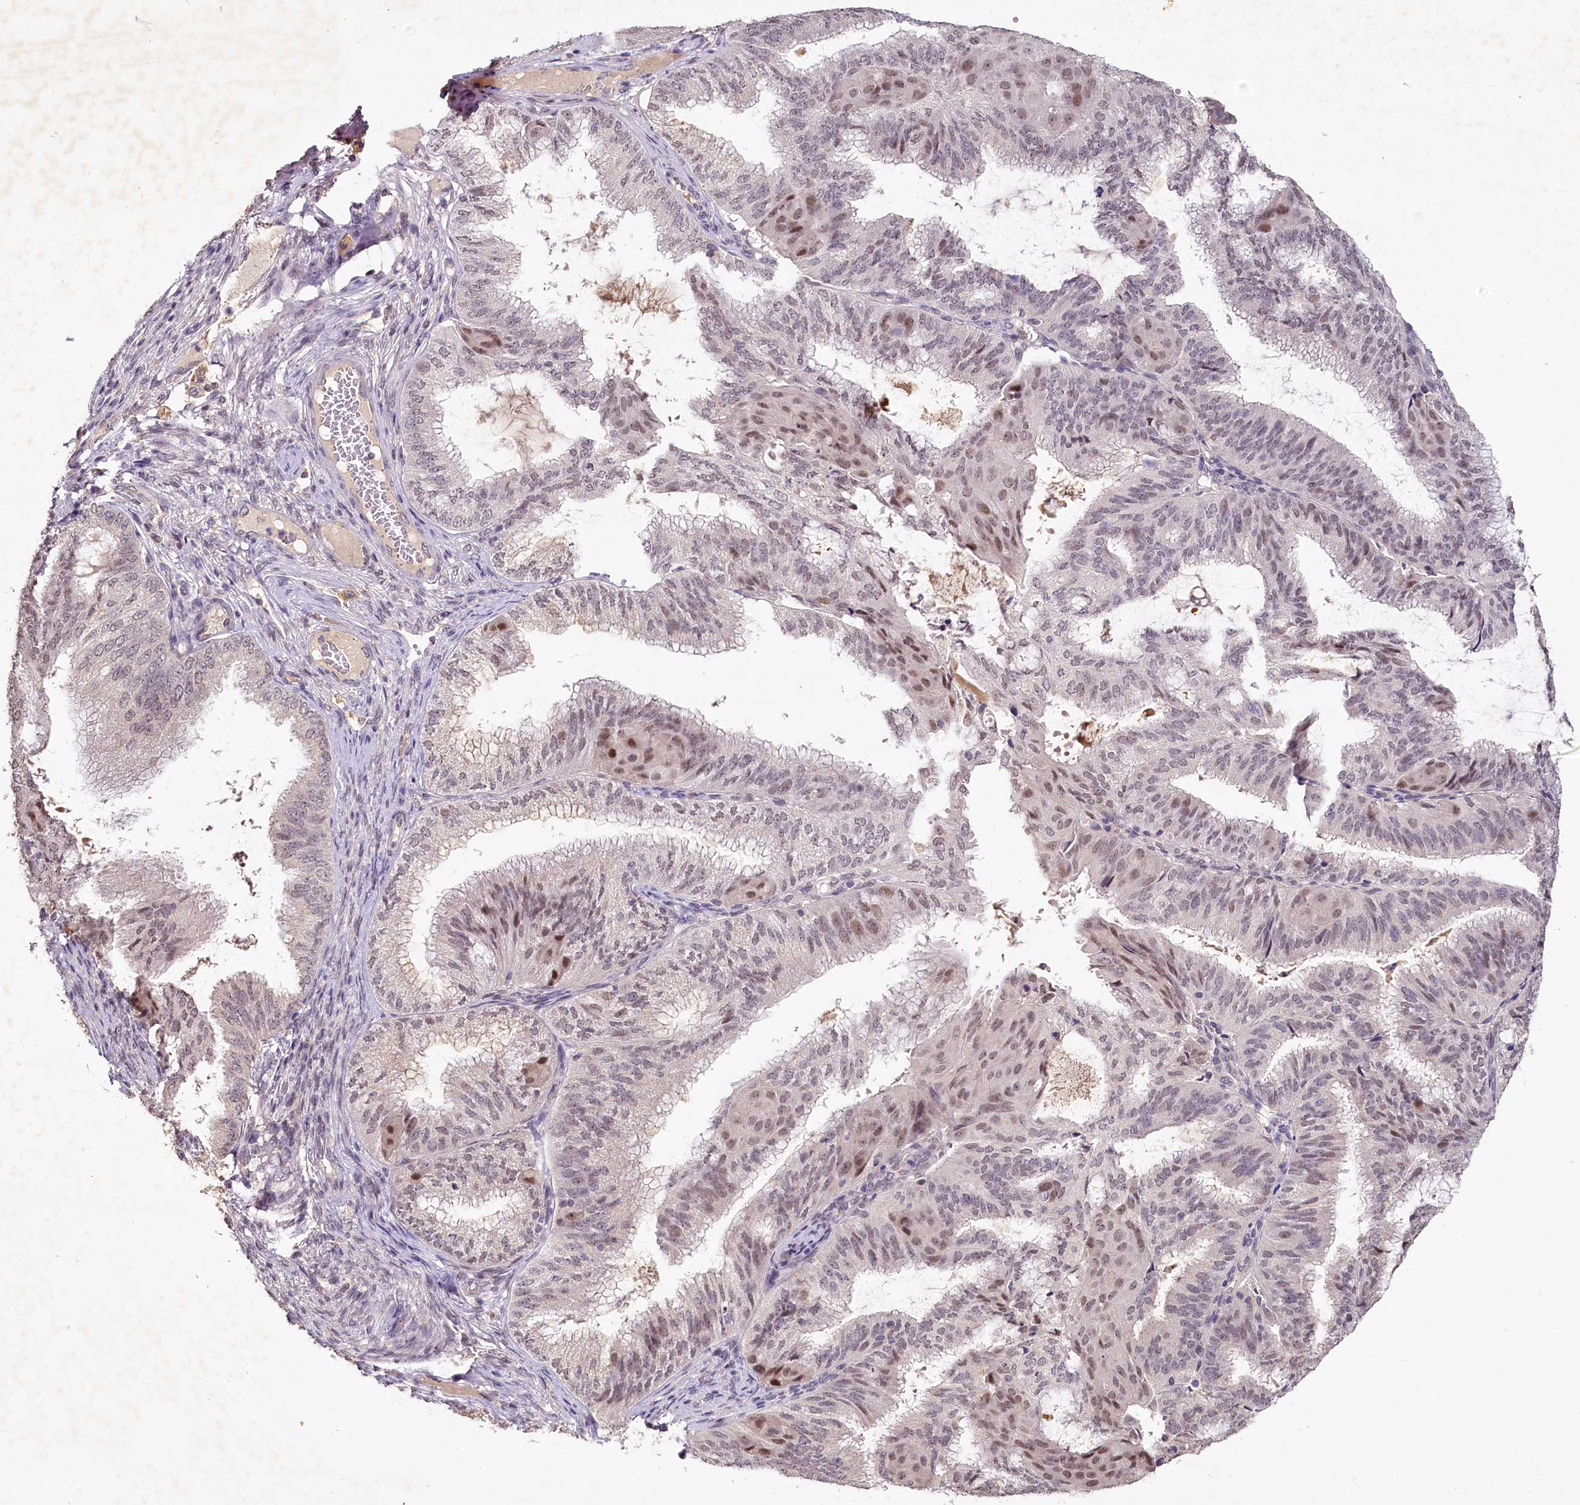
{"staining": {"intensity": "weak", "quantity": "<25%", "location": "nuclear"}, "tissue": "endometrial cancer", "cell_type": "Tumor cells", "image_type": "cancer", "snomed": [{"axis": "morphology", "description": "Adenocarcinoma, NOS"}, {"axis": "topography", "description": "Endometrium"}], "caption": "Immunohistochemistry (IHC) of human endometrial adenocarcinoma exhibits no positivity in tumor cells.", "gene": "MUCL1", "patient": {"sex": "female", "age": 49}}